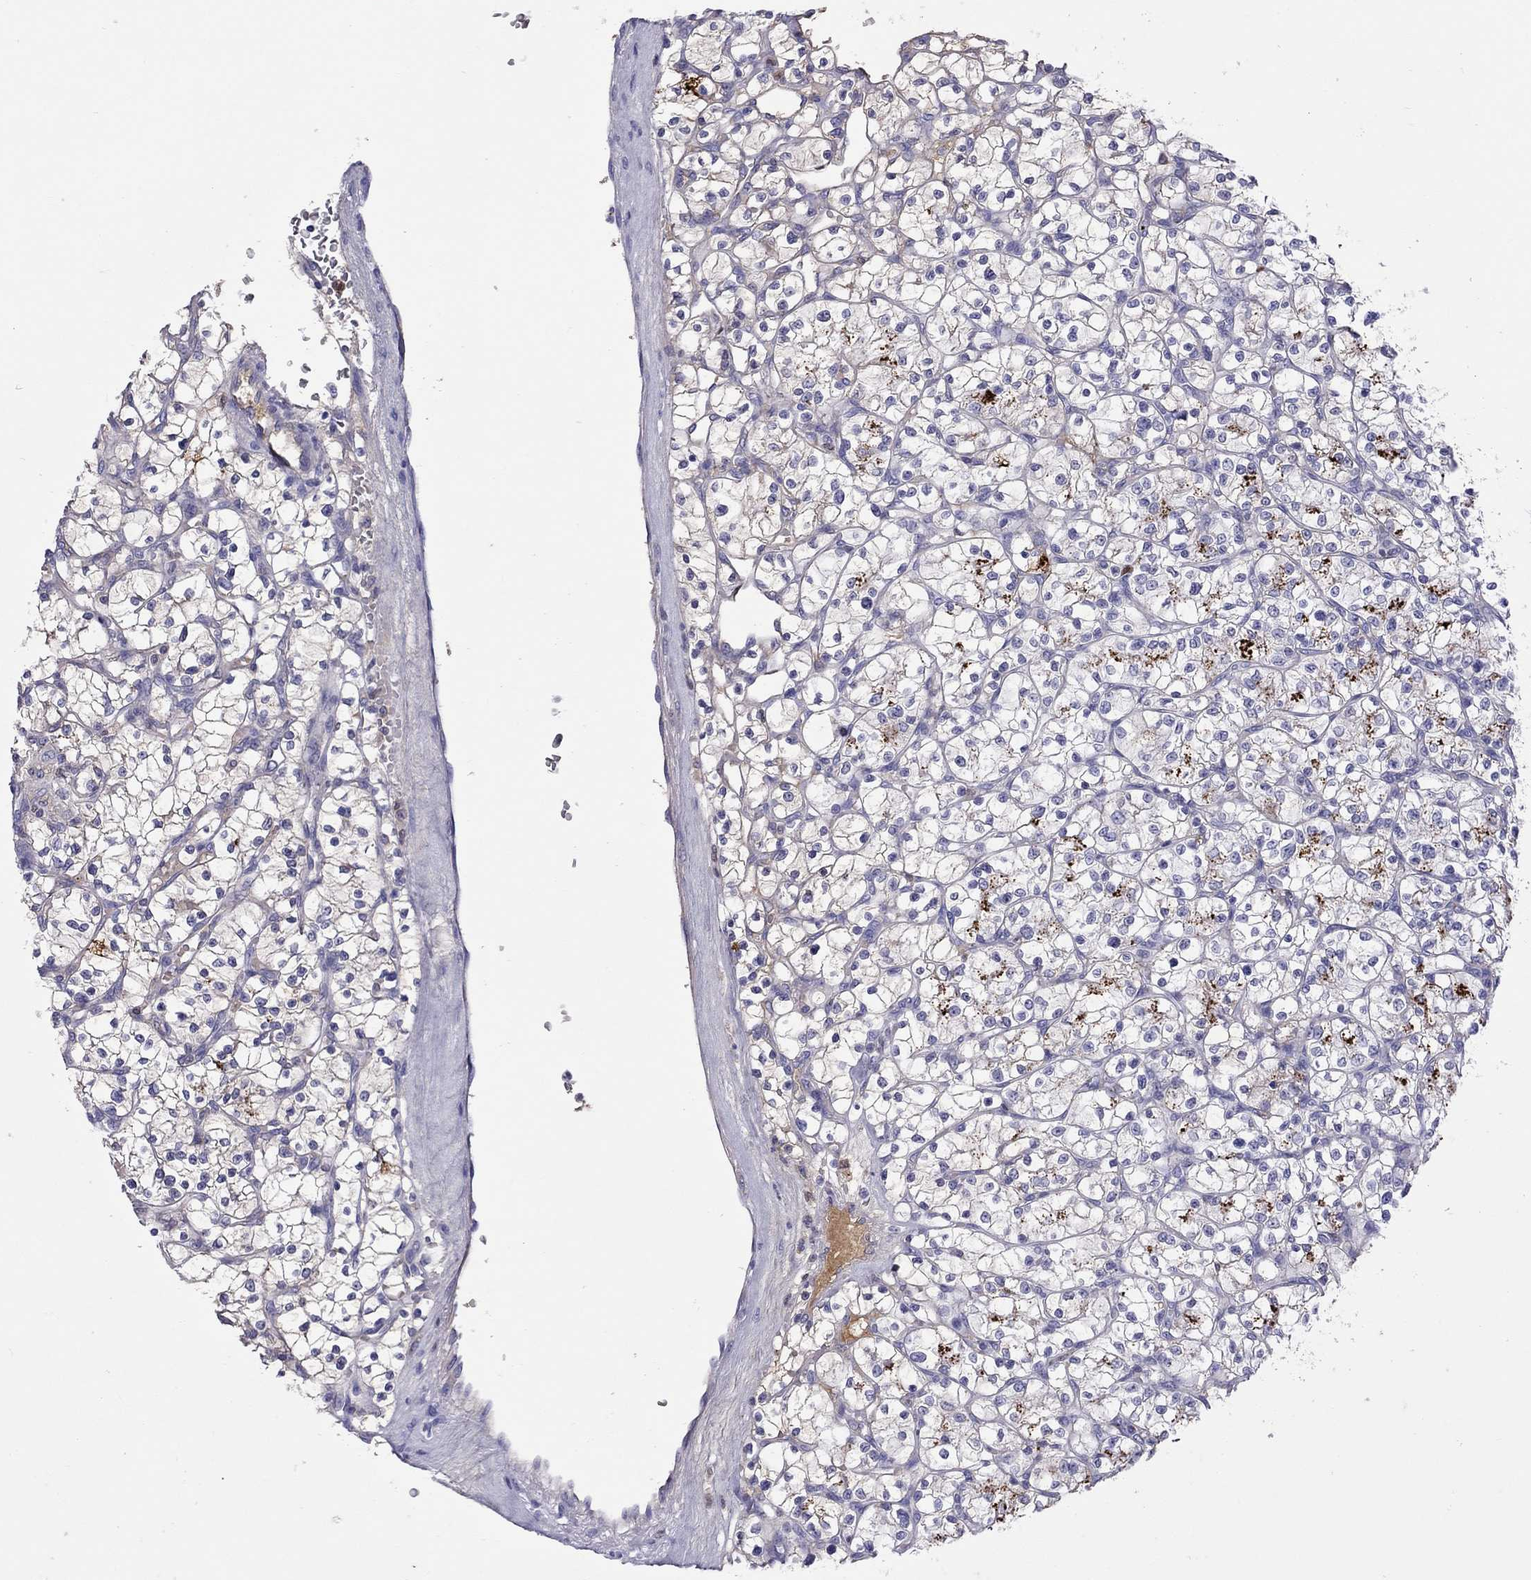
{"staining": {"intensity": "negative", "quantity": "none", "location": "none"}, "tissue": "renal cancer", "cell_type": "Tumor cells", "image_type": "cancer", "snomed": [{"axis": "morphology", "description": "Adenocarcinoma, NOS"}, {"axis": "topography", "description": "Kidney"}], "caption": "Photomicrograph shows no significant protein expression in tumor cells of adenocarcinoma (renal).", "gene": "SERPINA3", "patient": {"sex": "female", "age": 64}}